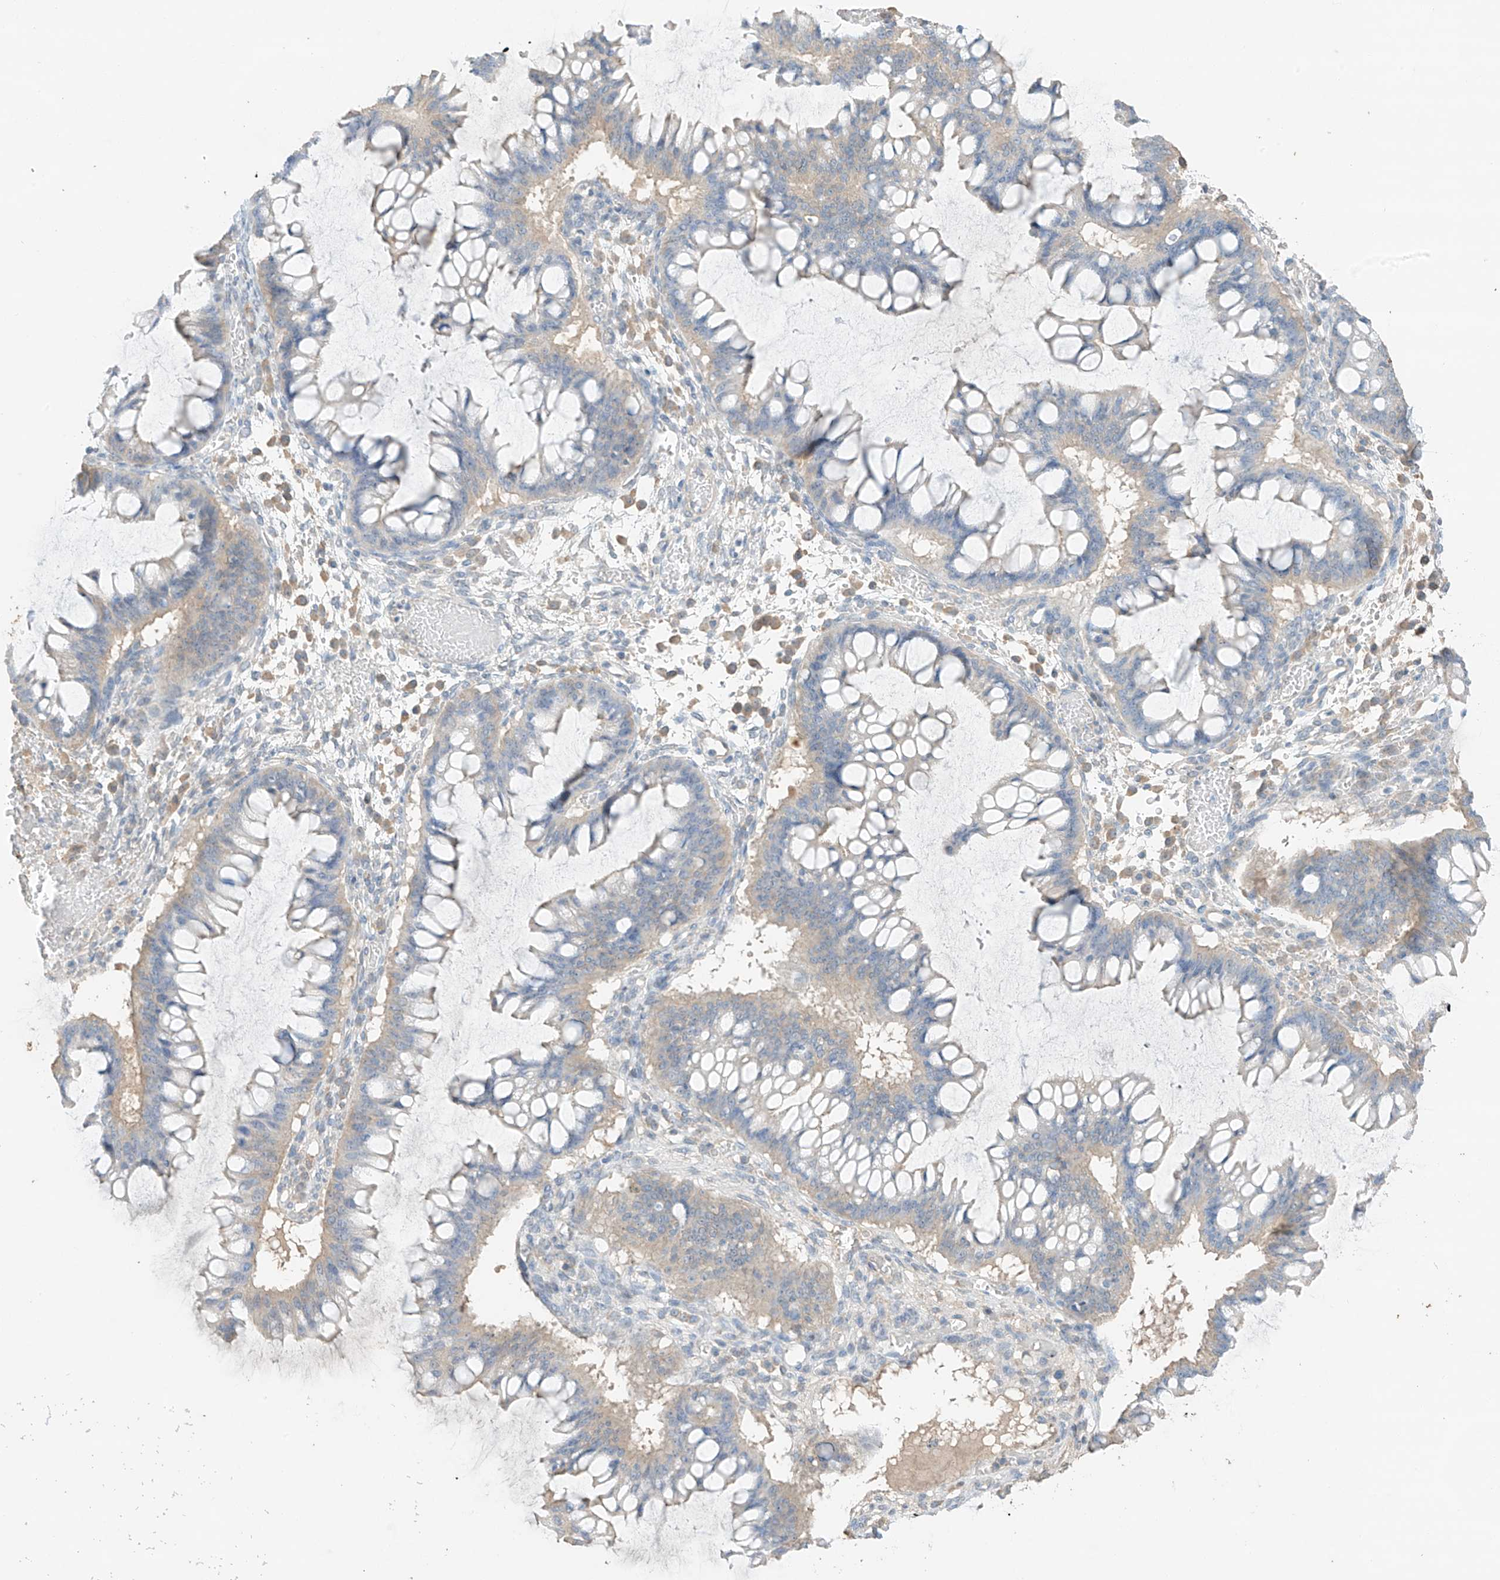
{"staining": {"intensity": "weak", "quantity": "<25%", "location": "cytoplasmic/membranous"}, "tissue": "ovarian cancer", "cell_type": "Tumor cells", "image_type": "cancer", "snomed": [{"axis": "morphology", "description": "Cystadenocarcinoma, mucinous, NOS"}, {"axis": "topography", "description": "Ovary"}], "caption": "Tumor cells are negative for brown protein staining in ovarian cancer.", "gene": "CAPN13", "patient": {"sex": "female", "age": 73}}